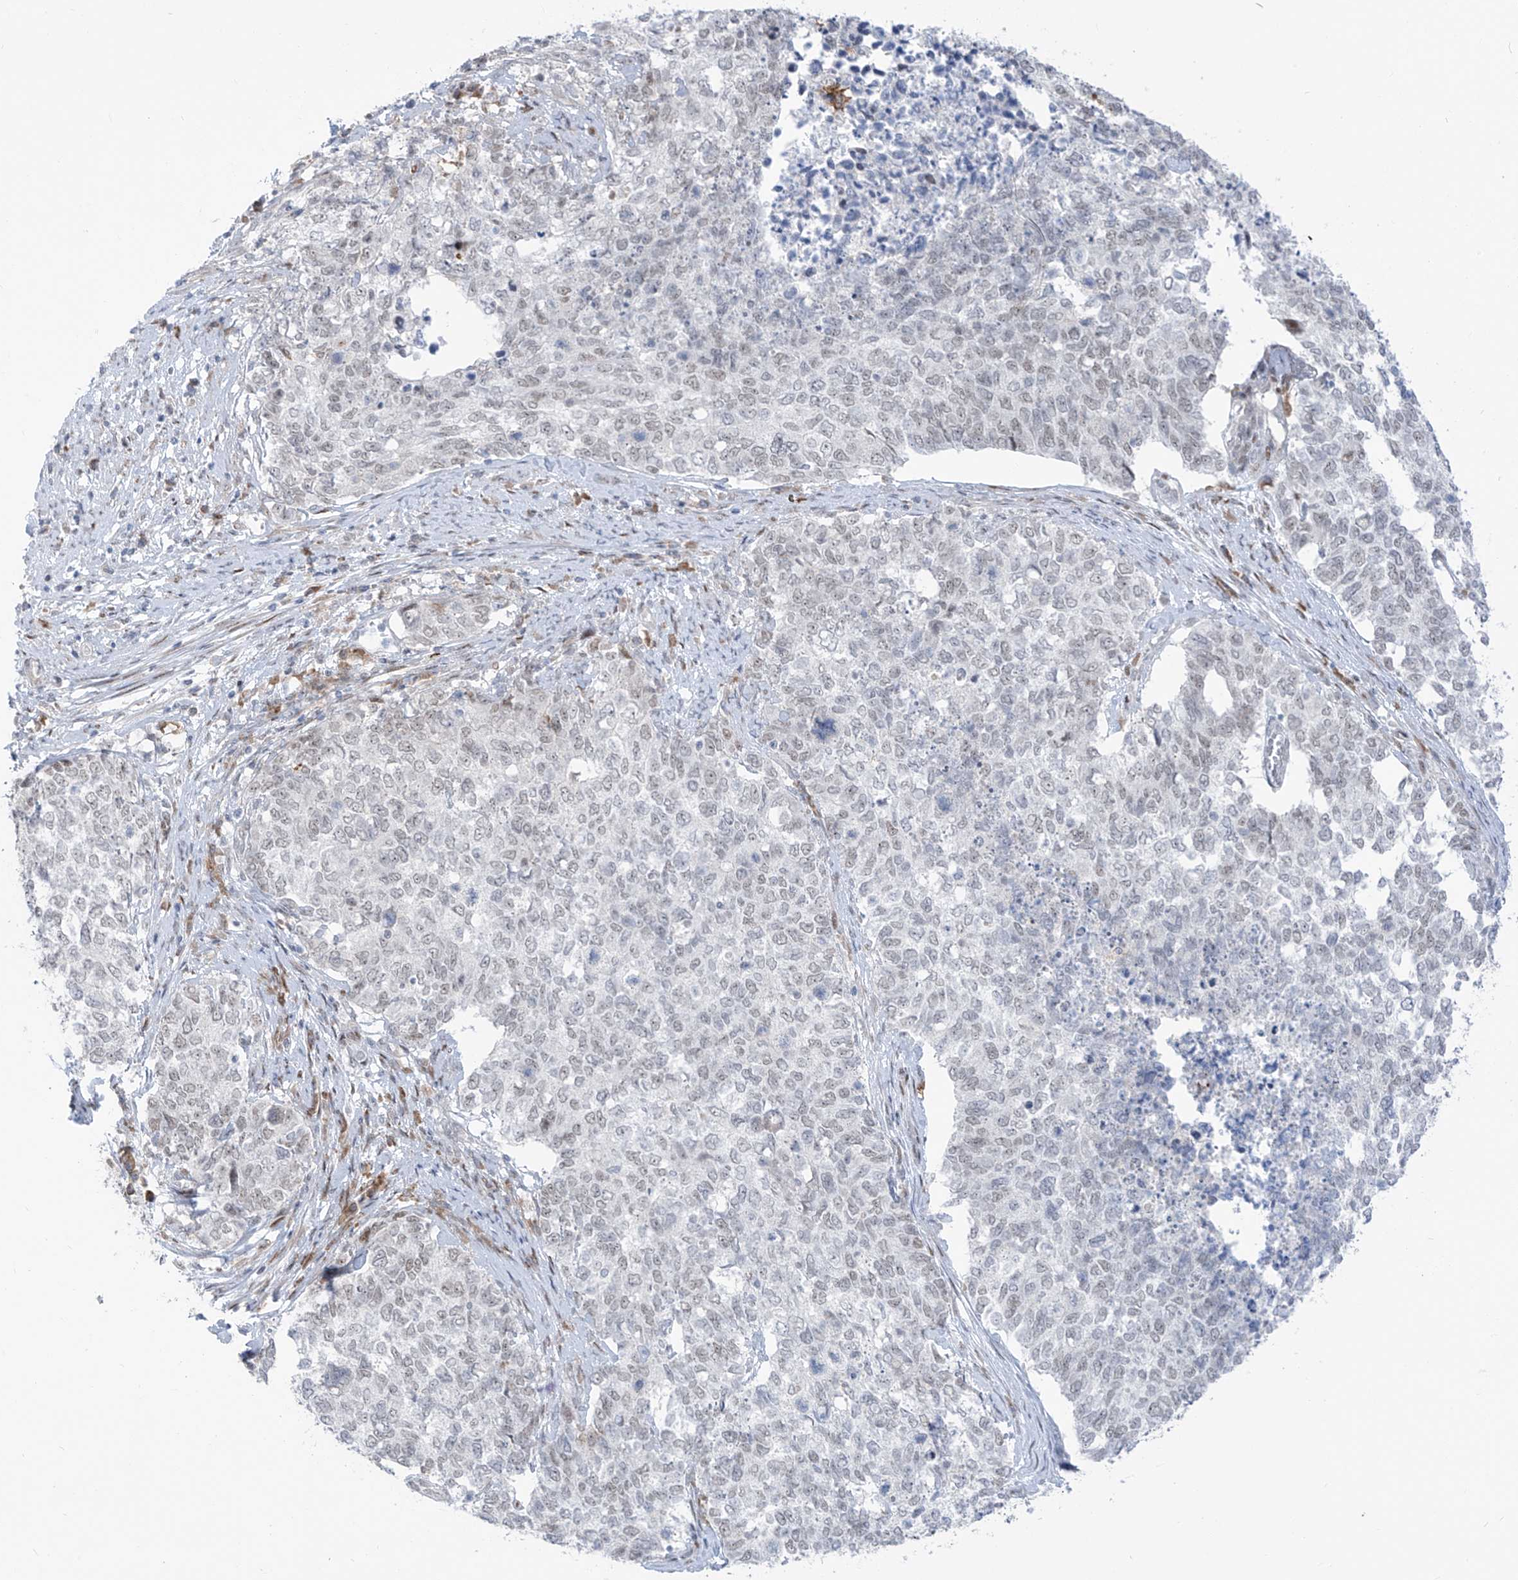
{"staining": {"intensity": "negative", "quantity": "none", "location": "none"}, "tissue": "cervical cancer", "cell_type": "Tumor cells", "image_type": "cancer", "snomed": [{"axis": "morphology", "description": "Squamous cell carcinoma, NOS"}, {"axis": "topography", "description": "Cervix"}], "caption": "Immunohistochemistry of human squamous cell carcinoma (cervical) reveals no expression in tumor cells.", "gene": "LIN9", "patient": {"sex": "female", "age": 63}}